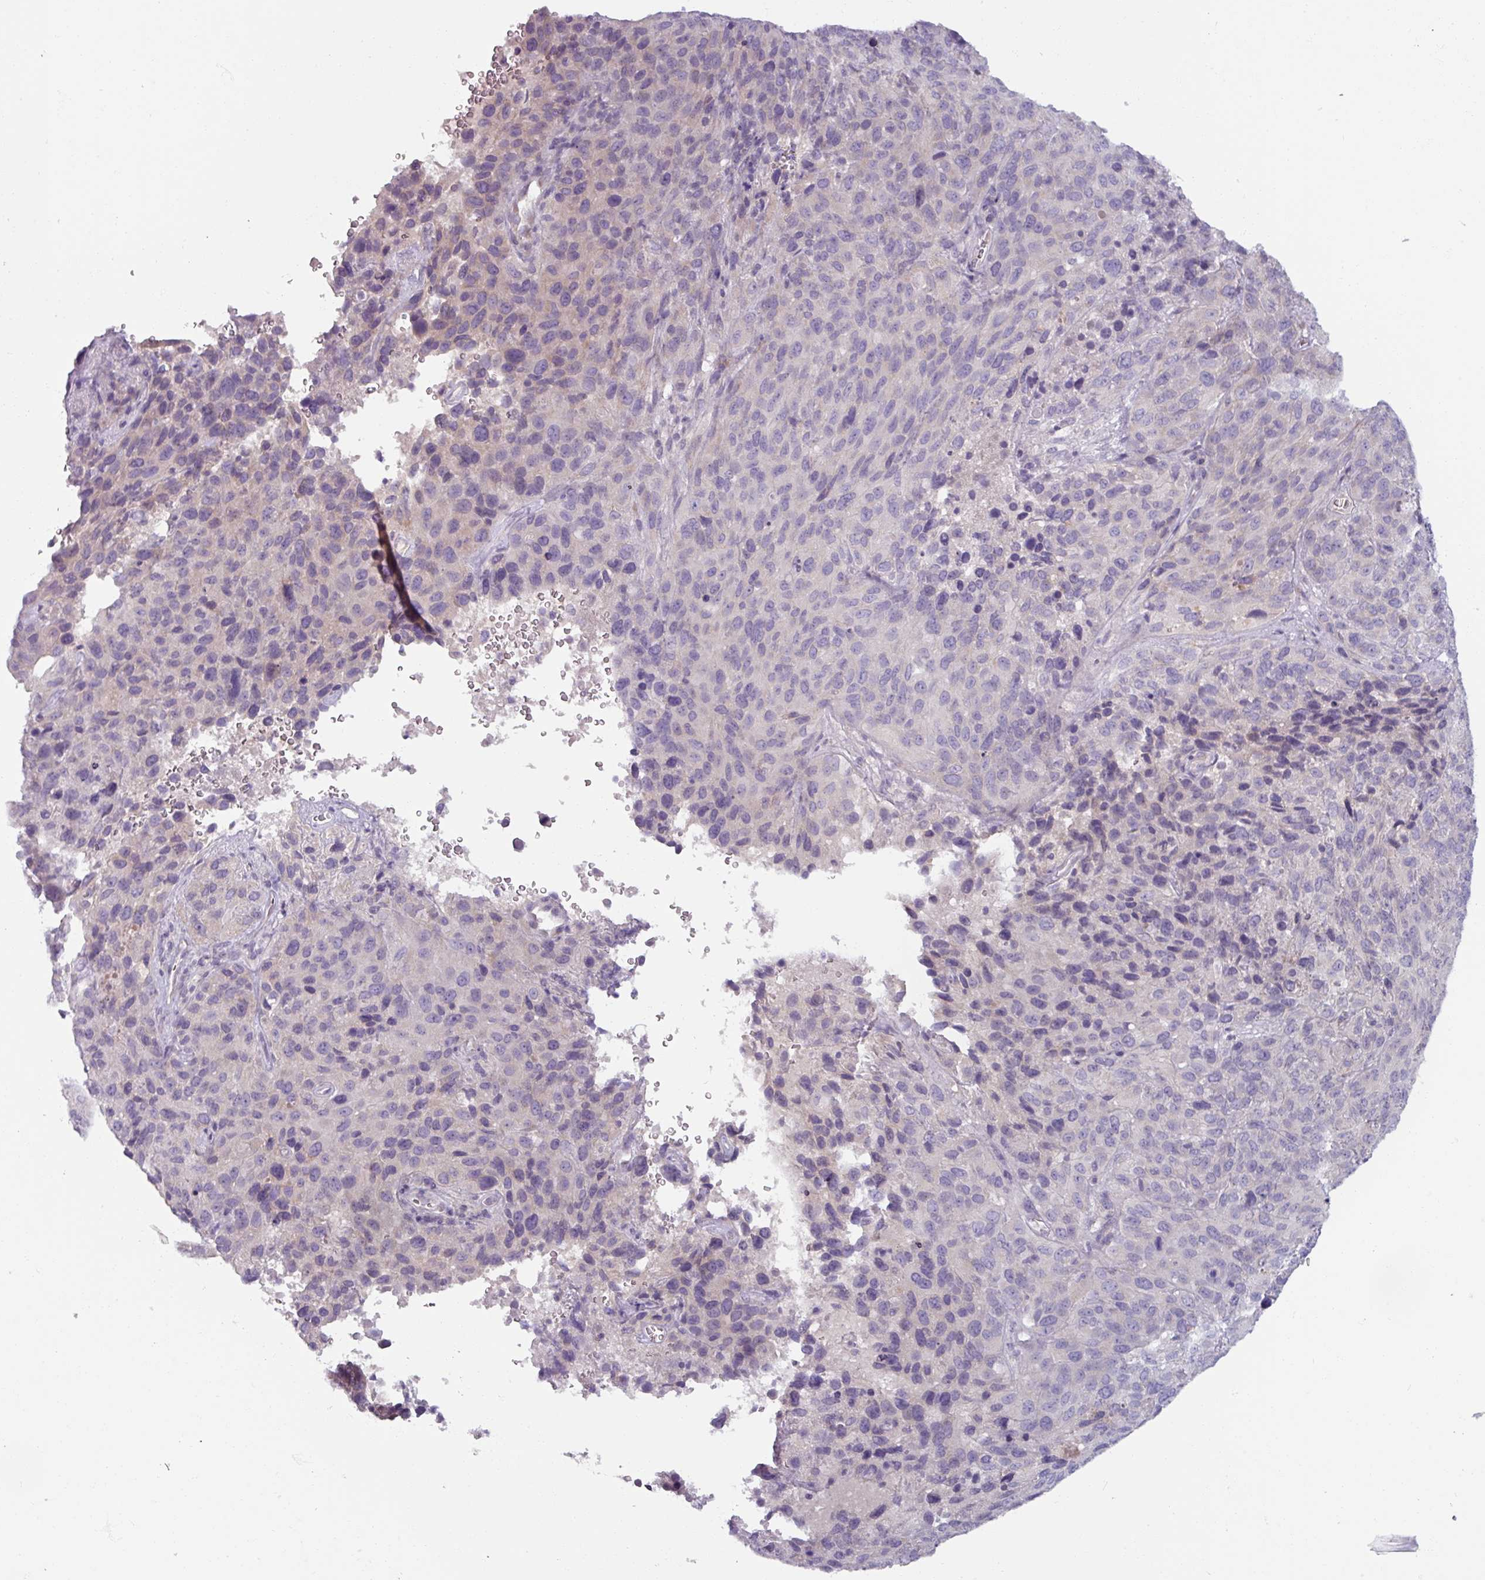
{"staining": {"intensity": "negative", "quantity": "none", "location": "none"}, "tissue": "cervical cancer", "cell_type": "Tumor cells", "image_type": "cancer", "snomed": [{"axis": "morphology", "description": "Squamous cell carcinoma, NOS"}, {"axis": "topography", "description": "Cervix"}], "caption": "The photomicrograph shows no staining of tumor cells in cervical cancer.", "gene": "SMIM11", "patient": {"sex": "female", "age": 51}}